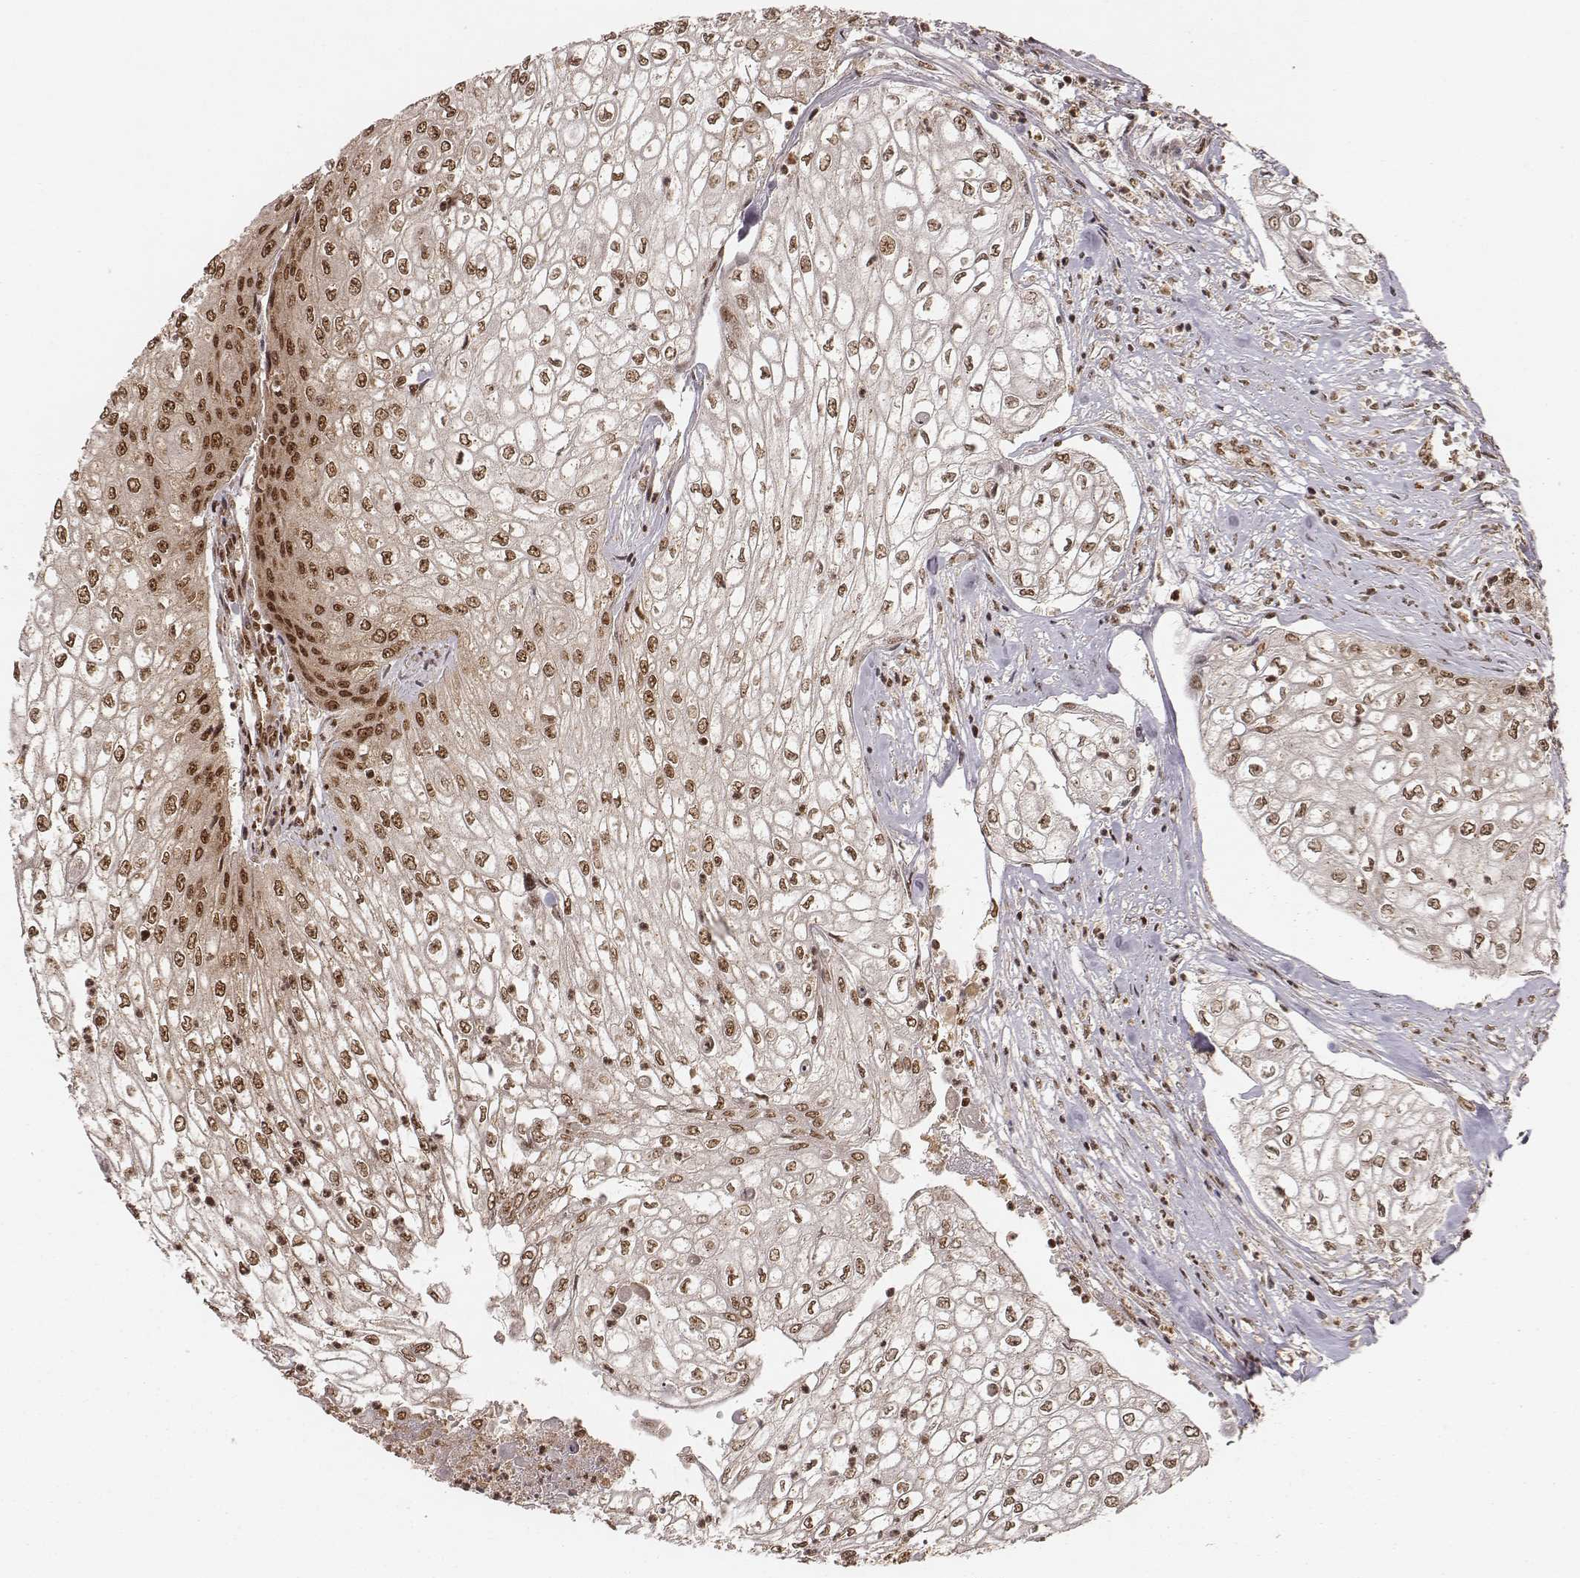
{"staining": {"intensity": "moderate", "quantity": ">75%", "location": "nuclear"}, "tissue": "urothelial cancer", "cell_type": "Tumor cells", "image_type": "cancer", "snomed": [{"axis": "morphology", "description": "Urothelial carcinoma, High grade"}, {"axis": "topography", "description": "Urinary bladder"}], "caption": "There is medium levels of moderate nuclear staining in tumor cells of urothelial carcinoma (high-grade), as demonstrated by immunohistochemical staining (brown color).", "gene": "NFX1", "patient": {"sex": "male", "age": 62}}